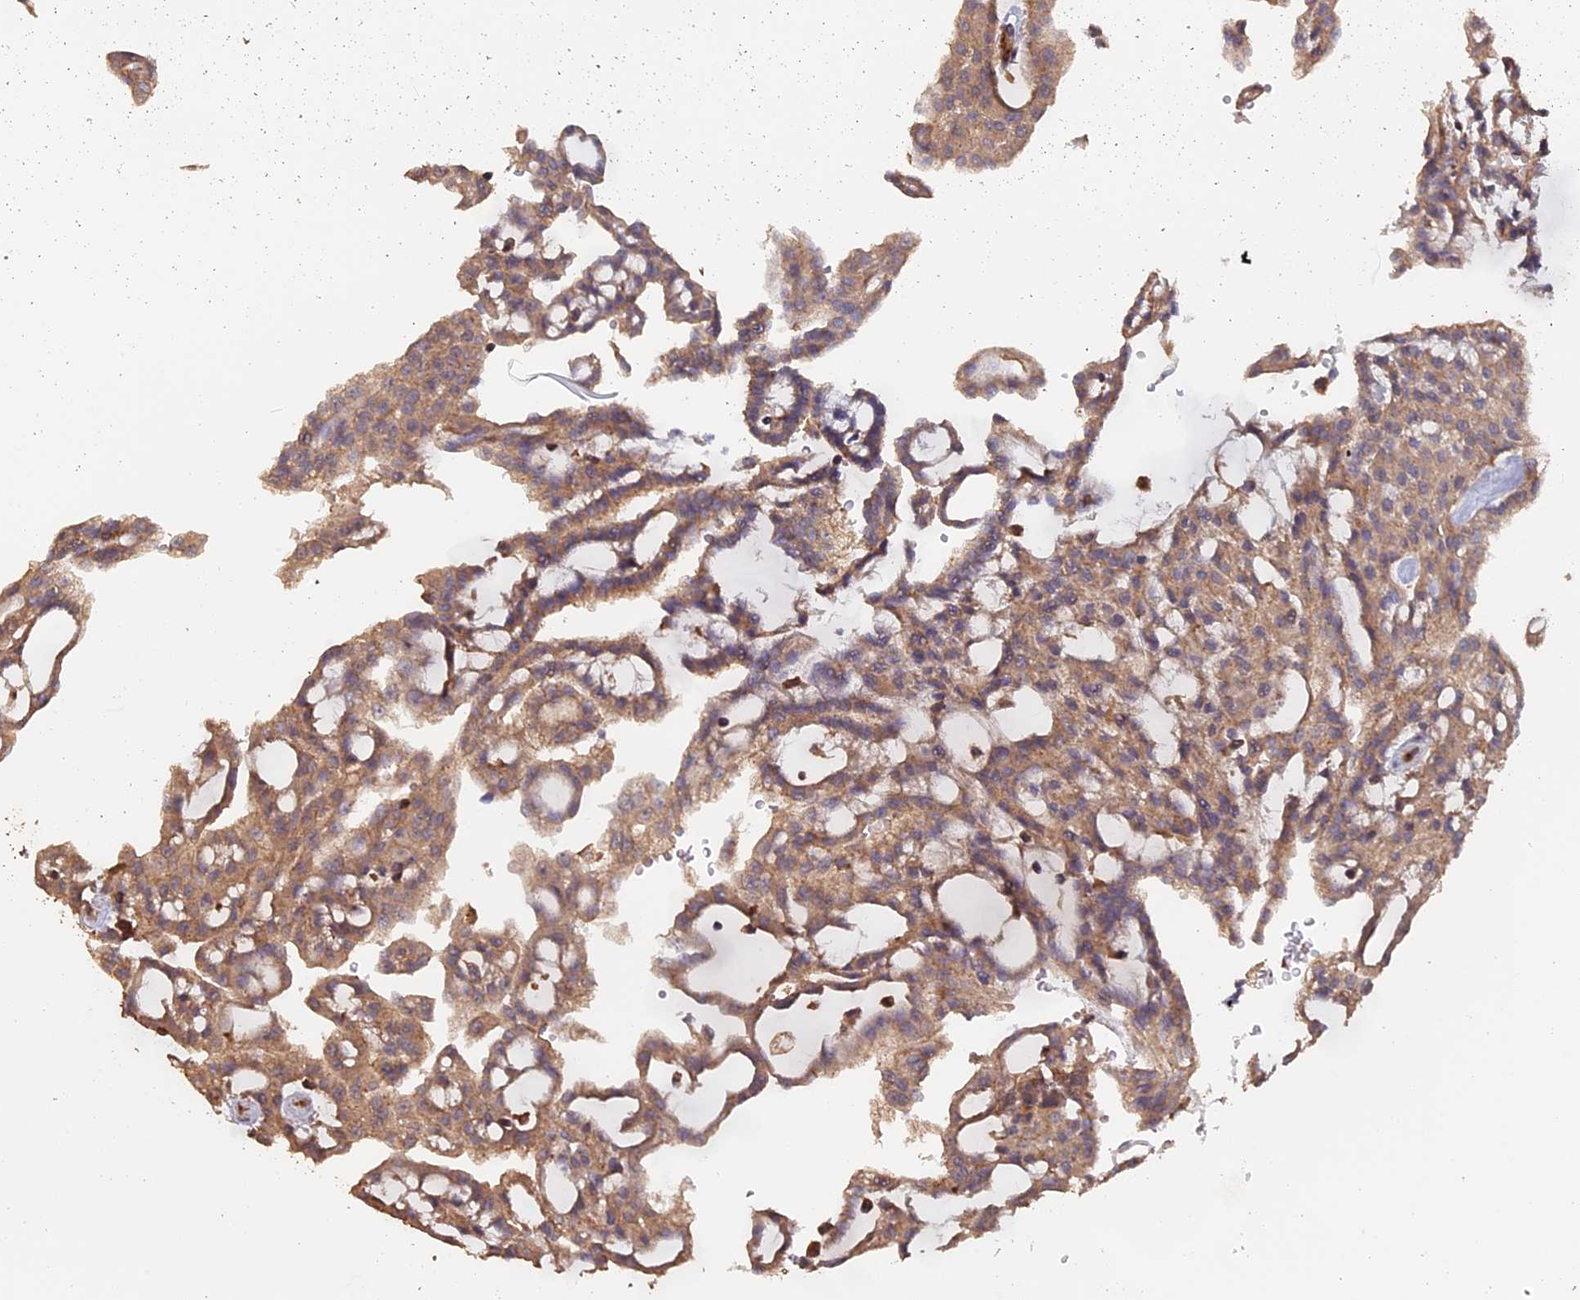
{"staining": {"intensity": "moderate", "quantity": "25%-75%", "location": "cytoplasmic/membranous"}, "tissue": "renal cancer", "cell_type": "Tumor cells", "image_type": "cancer", "snomed": [{"axis": "morphology", "description": "Adenocarcinoma, NOS"}, {"axis": "topography", "description": "Kidney"}], "caption": "Adenocarcinoma (renal) stained with a brown dye shows moderate cytoplasmic/membranous positive expression in approximately 25%-75% of tumor cells.", "gene": "PIGQ", "patient": {"sex": "male", "age": 63}}